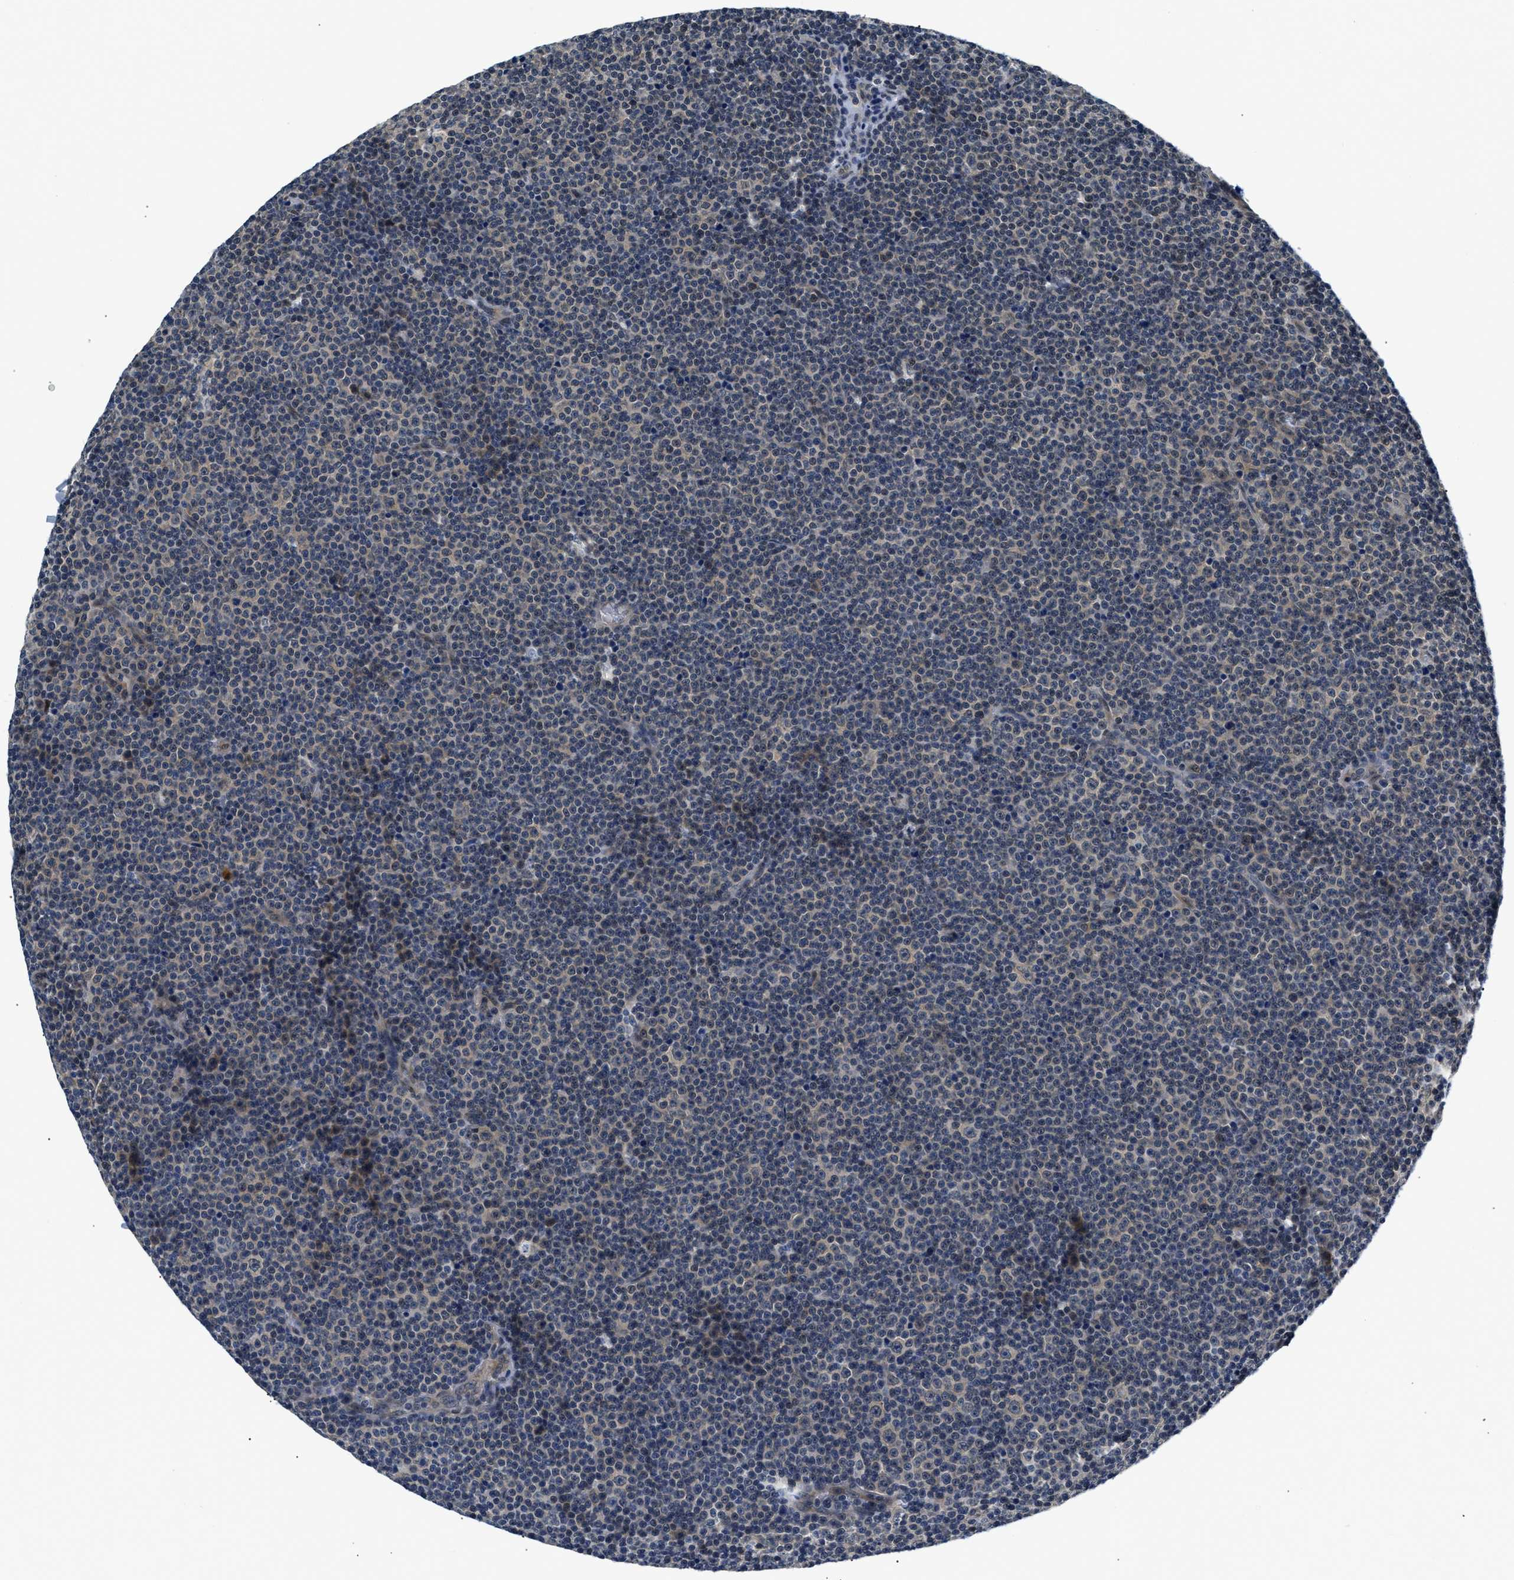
{"staining": {"intensity": "negative", "quantity": "none", "location": "none"}, "tissue": "lymphoma", "cell_type": "Tumor cells", "image_type": "cancer", "snomed": [{"axis": "morphology", "description": "Malignant lymphoma, non-Hodgkin's type, Low grade"}, {"axis": "topography", "description": "Lymph node"}], "caption": "There is no significant staining in tumor cells of lymphoma.", "gene": "SMAD4", "patient": {"sex": "female", "age": 67}}